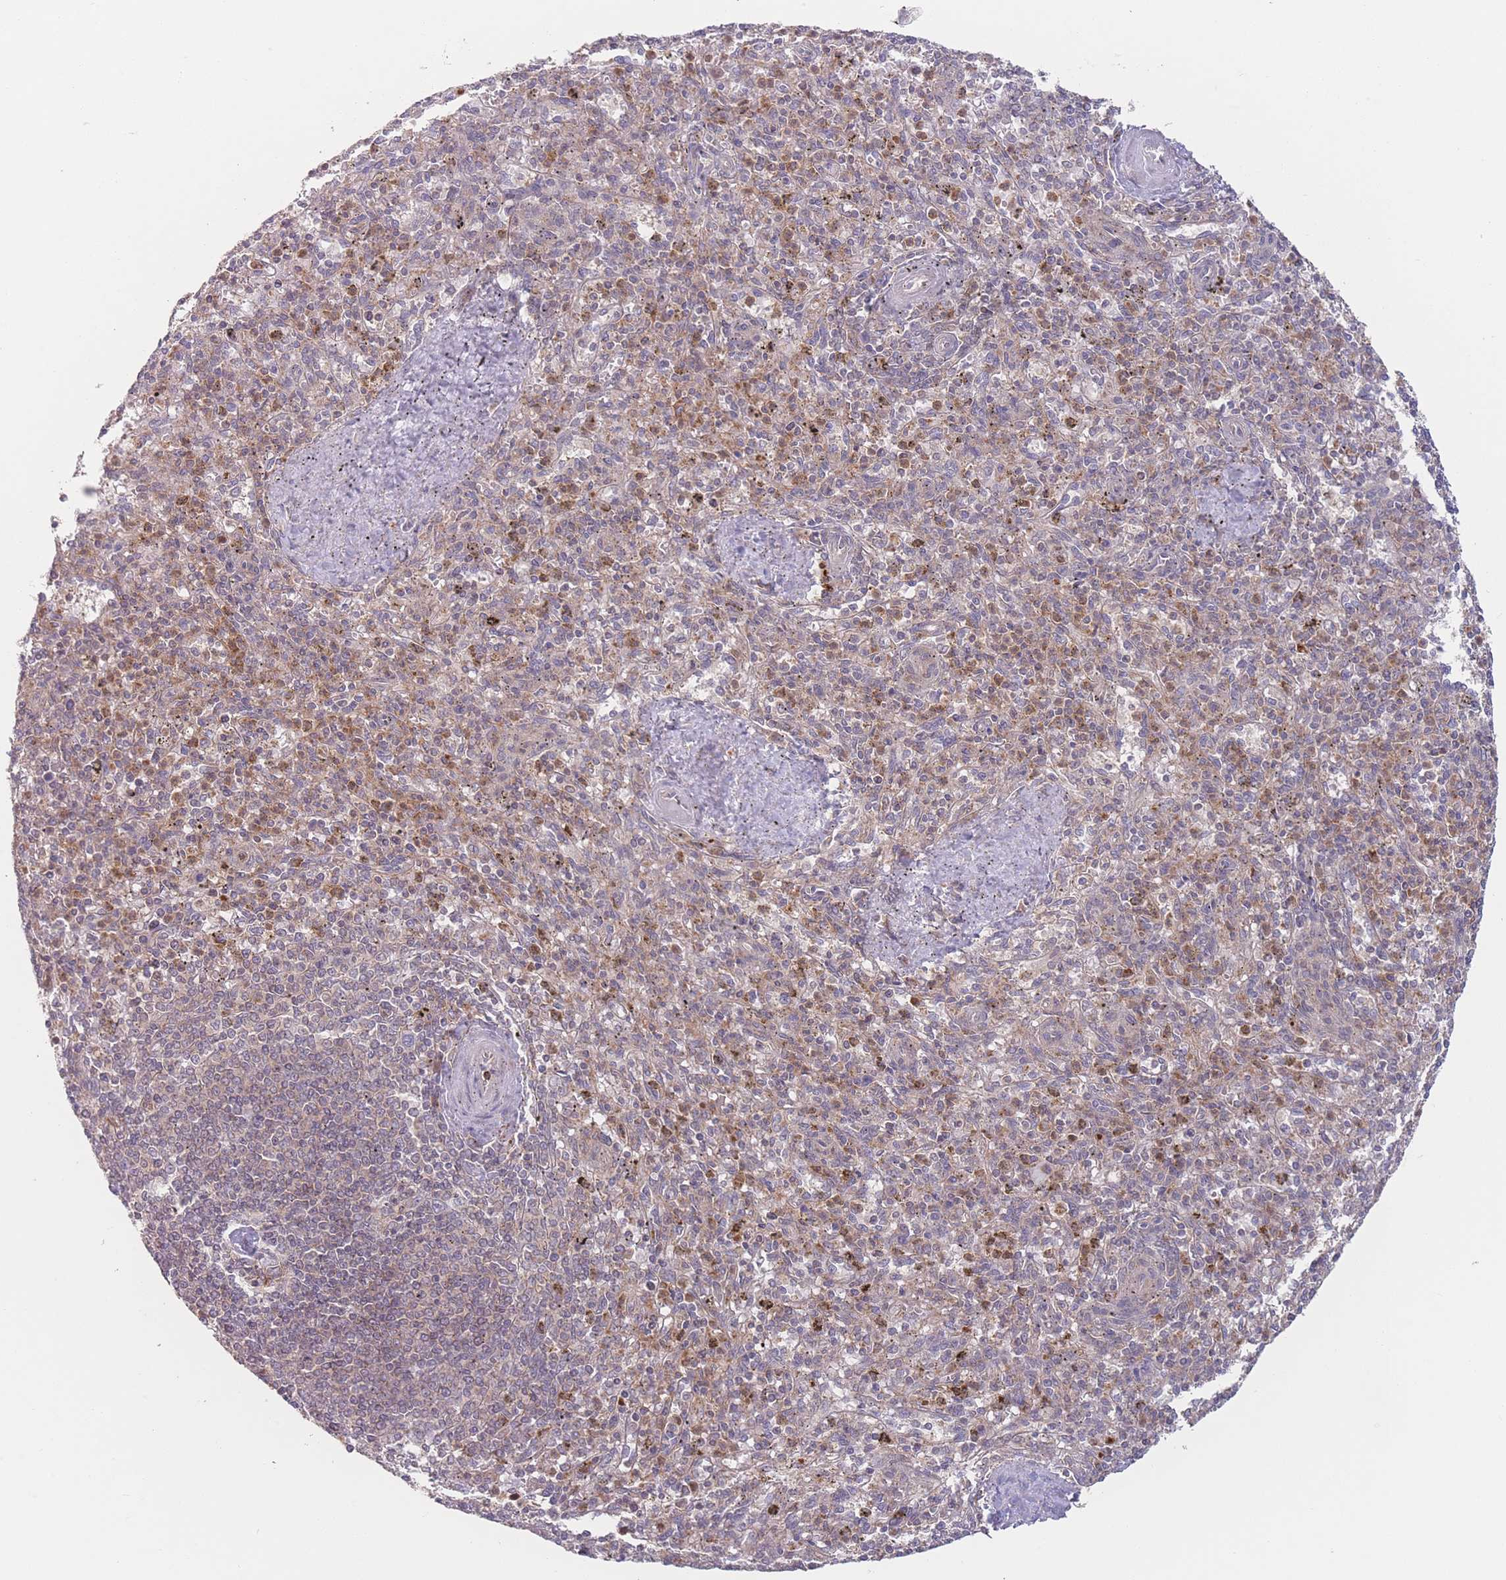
{"staining": {"intensity": "moderate", "quantity": "25%-75%", "location": "cytoplasmic/membranous"}, "tissue": "spleen", "cell_type": "Cells in red pulp", "image_type": "normal", "snomed": [{"axis": "morphology", "description": "Normal tissue, NOS"}, {"axis": "topography", "description": "Spleen"}], "caption": "This is an image of immunohistochemistry staining of benign spleen, which shows moderate positivity in the cytoplasmic/membranous of cells in red pulp.", "gene": "PPM1A", "patient": {"sex": "male", "age": 72}}